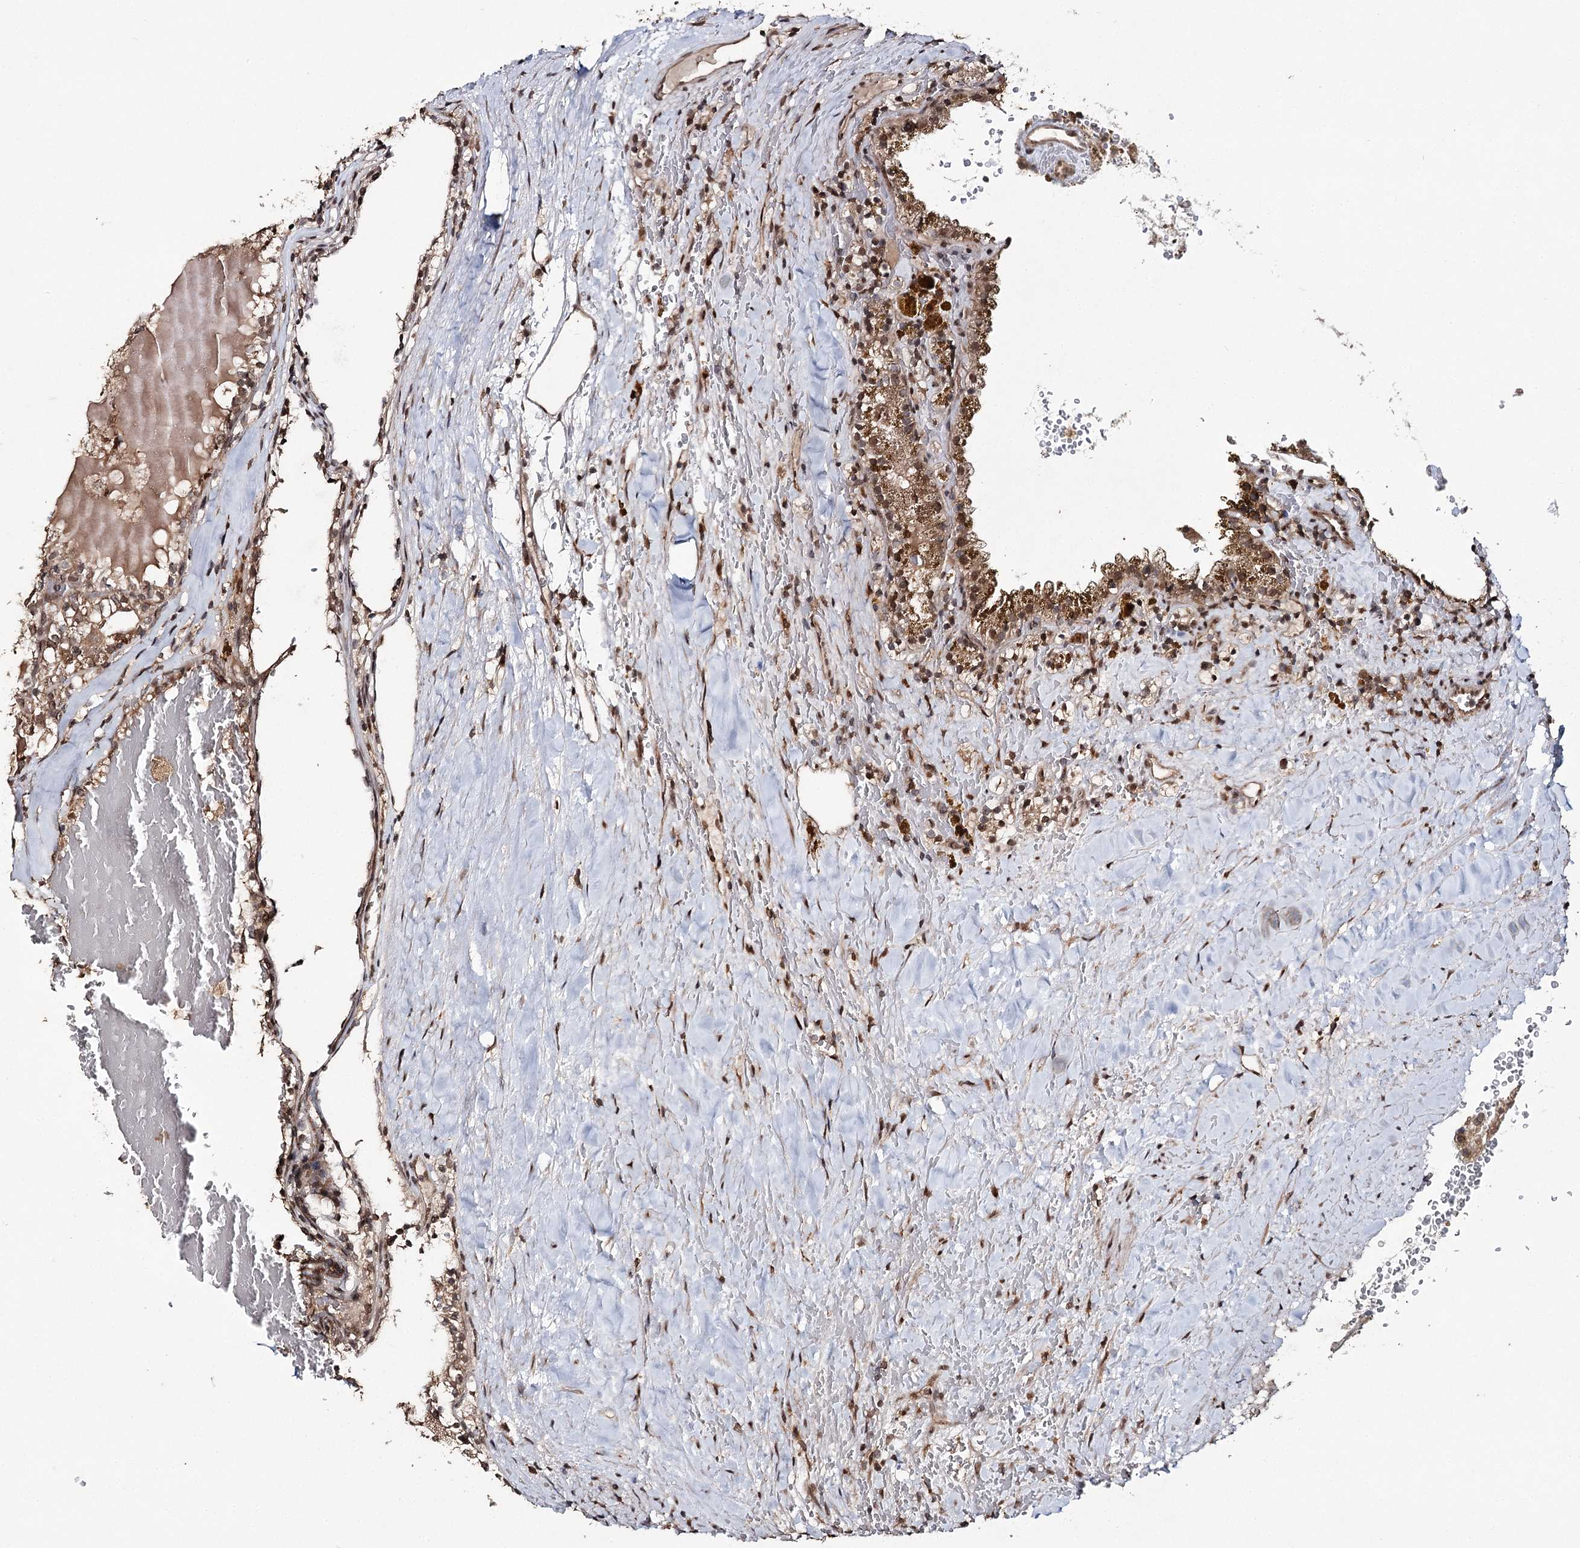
{"staining": {"intensity": "moderate", "quantity": ">75%", "location": "cytoplasmic/membranous"}, "tissue": "renal cancer", "cell_type": "Tumor cells", "image_type": "cancer", "snomed": [{"axis": "morphology", "description": "Adenocarcinoma, NOS"}, {"axis": "topography", "description": "Kidney"}], "caption": "A brown stain labels moderate cytoplasmic/membranous expression of a protein in human renal cancer tumor cells.", "gene": "ZNRF3", "patient": {"sex": "female", "age": 56}}